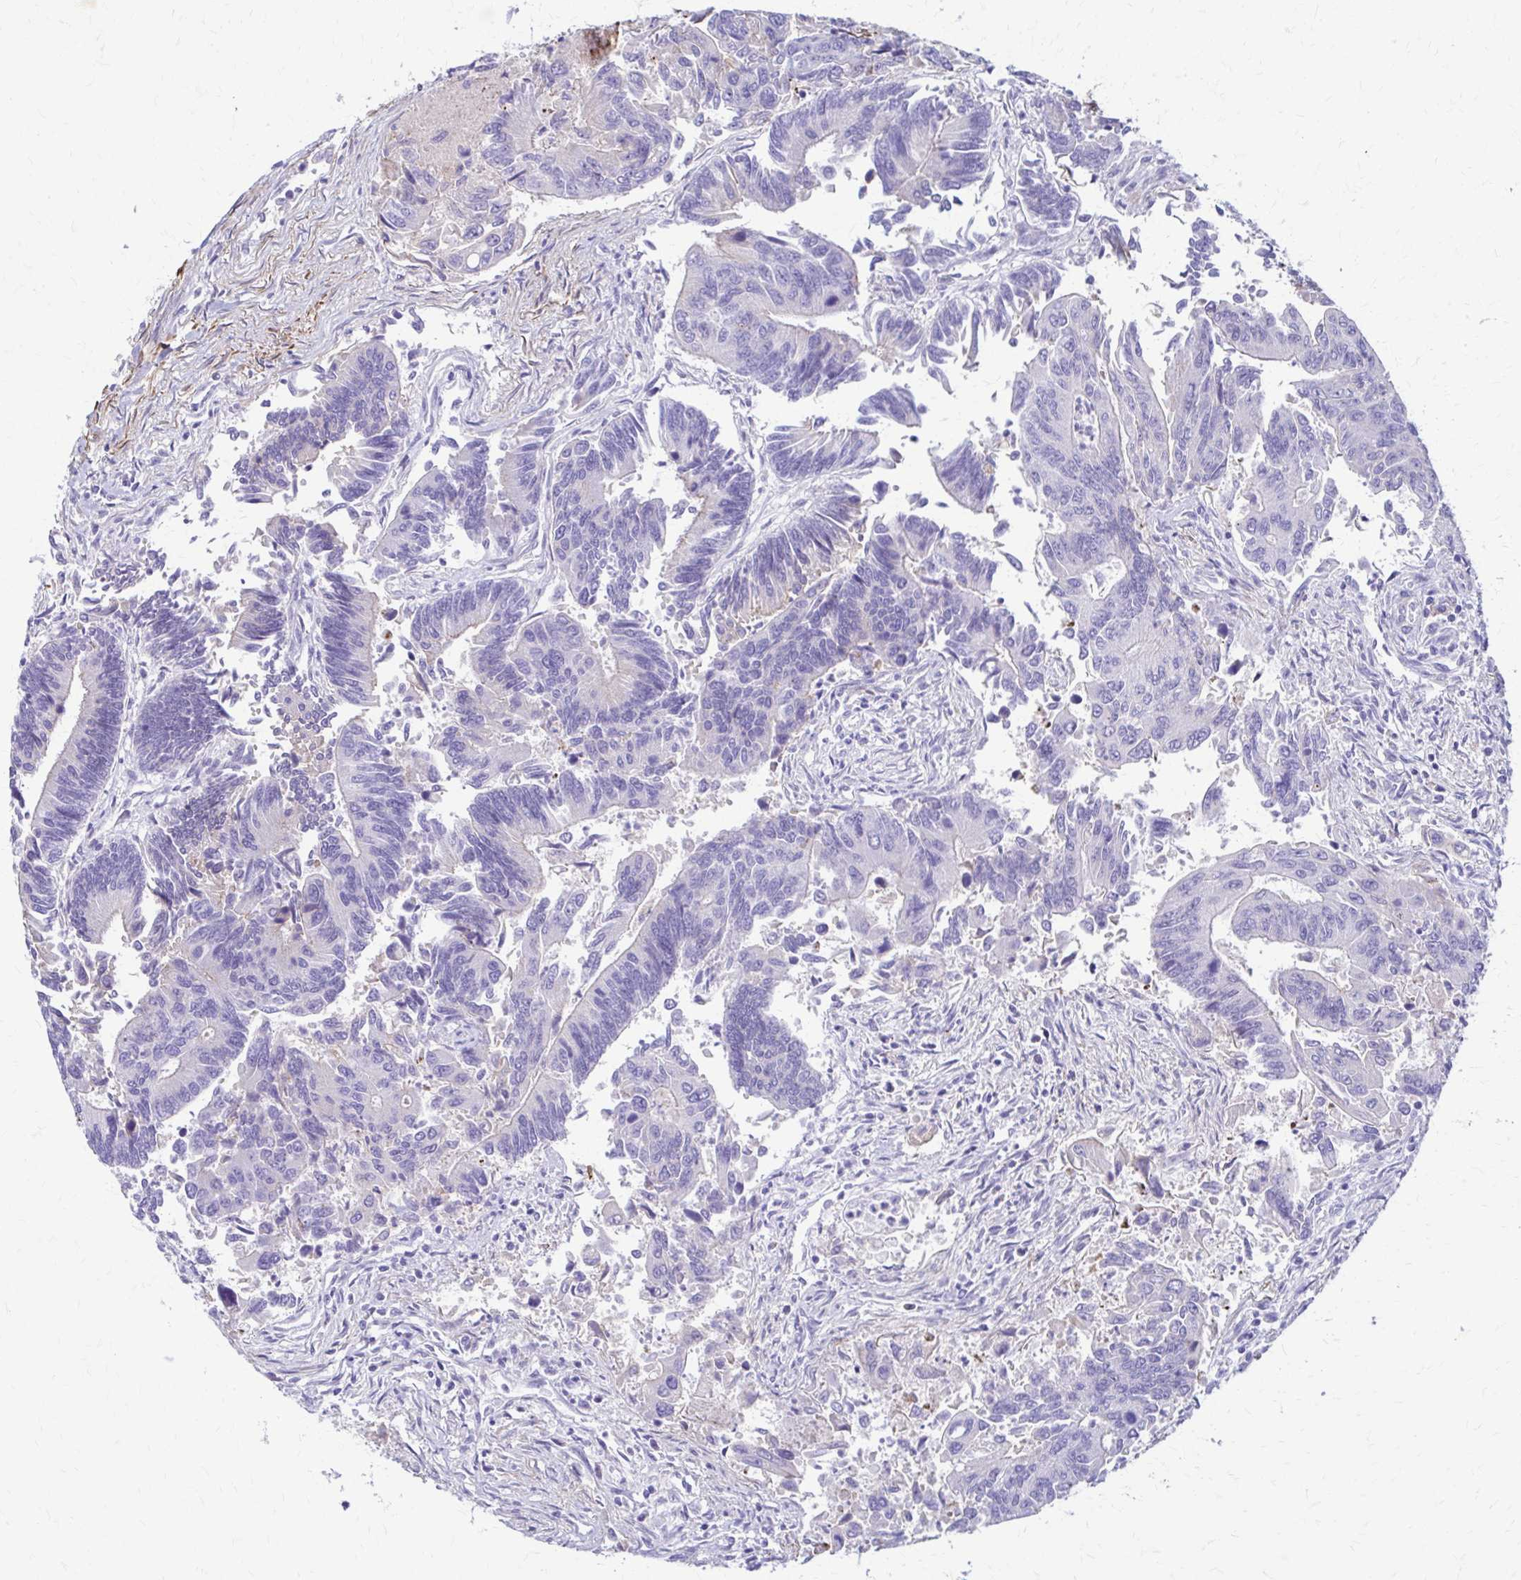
{"staining": {"intensity": "negative", "quantity": "none", "location": "none"}, "tissue": "colorectal cancer", "cell_type": "Tumor cells", "image_type": "cancer", "snomed": [{"axis": "morphology", "description": "Adenocarcinoma, NOS"}, {"axis": "topography", "description": "Colon"}], "caption": "The immunohistochemistry photomicrograph has no significant positivity in tumor cells of colorectal cancer tissue. Brightfield microscopy of IHC stained with DAB (brown) and hematoxylin (blue), captured at high magnification.", "gene": "DSP", "patient": {"sex": "female", "age": 67}}